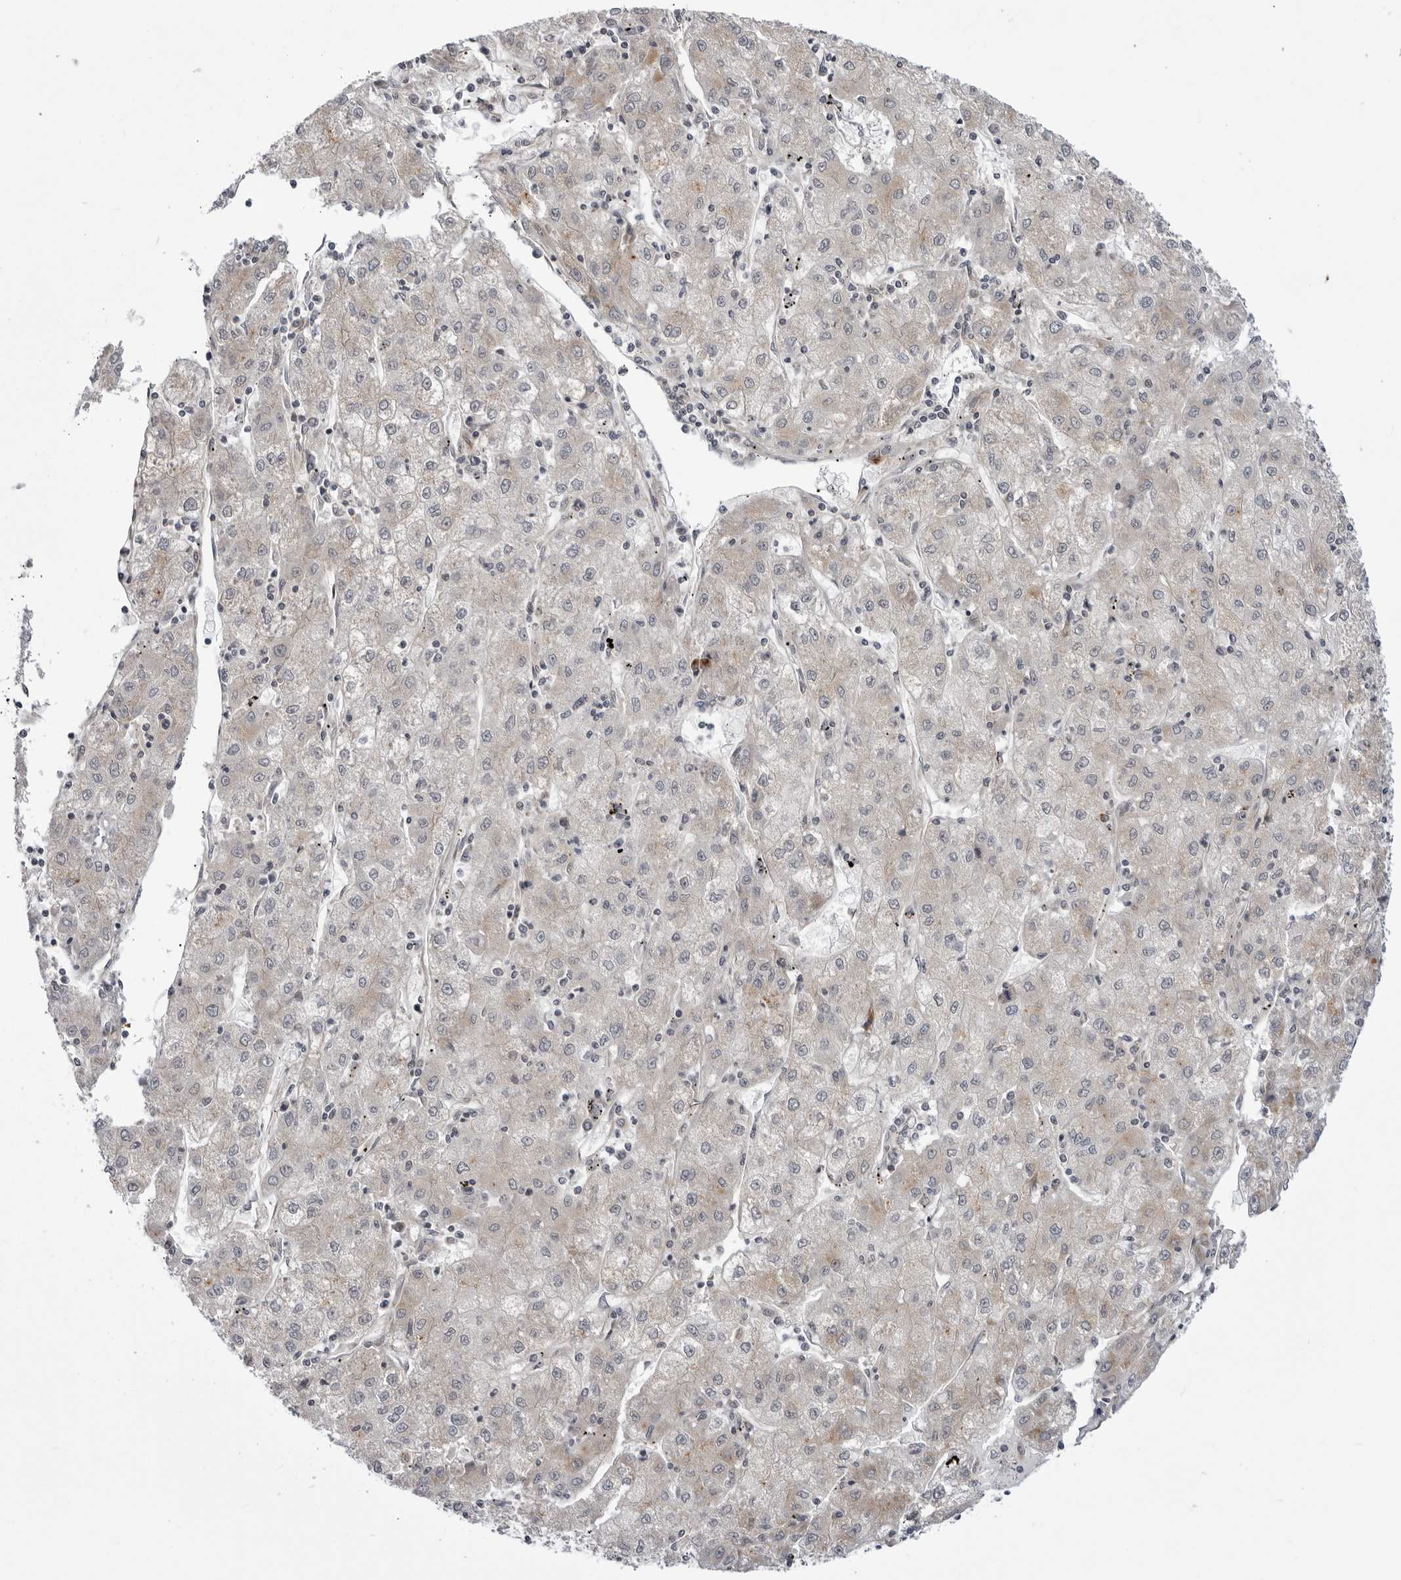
{"staining": {"intensity": "weak", "quantity": "<25%", "location": "cytoplasmic/membranous"}, "tissue": "liver cancer", "cell_type": "Tumor cells", "image_type": "cancer", "snomed": [{"axis": "morphology", "description": "Carcinoma, Hepatocellular, NOS"}, {"axis": "topography", "description": "Liver"}], "caption": "Liver cancer was stained to show a protein in brown. There is no significant expression in tumor cells. (DAB immunohistochemistry (IHC) visualized using brightfield microscopy, high magnification).", "gene": "CCDC18", "patient": {"sex": "male", "age": 72}}